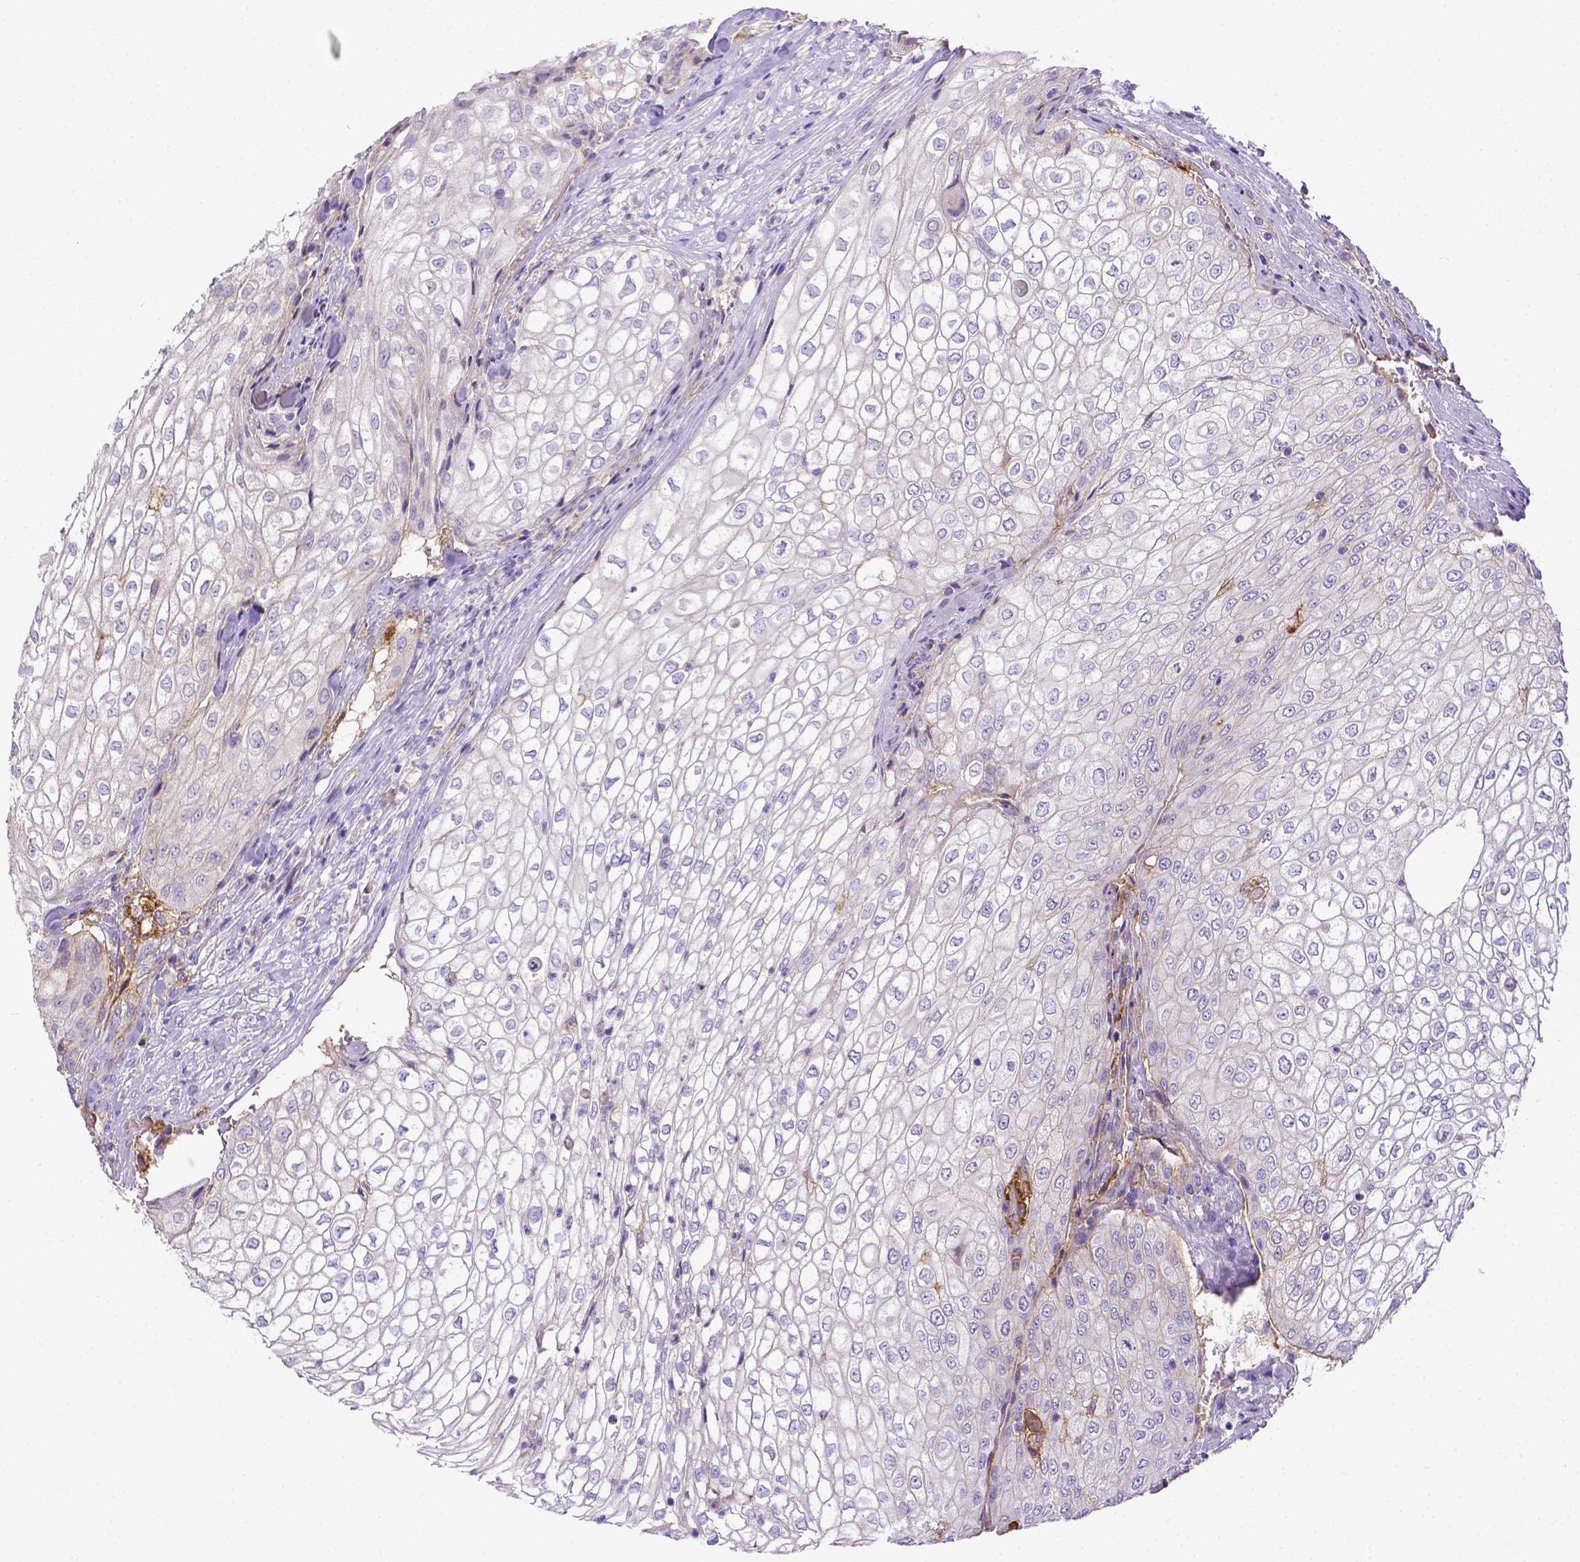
{"staining": {"intensity": "negative", "quantity": "none", "location": "none"}, "tissue": "urothelial cancer", "cell_type": "Tumor cells", "image_type": "cancer", "snomed": [{"axis": "morphology", "description": "Urothelial carcinoma, High grade"}, {"axis": "topography", "description": "Urinary bladder"}], "caption": "Micrograph shows no significant protein expression in tumor cells of urothelial cancer.", "gene": "CD40", "patient": {"sex": "male", "age": 62}}